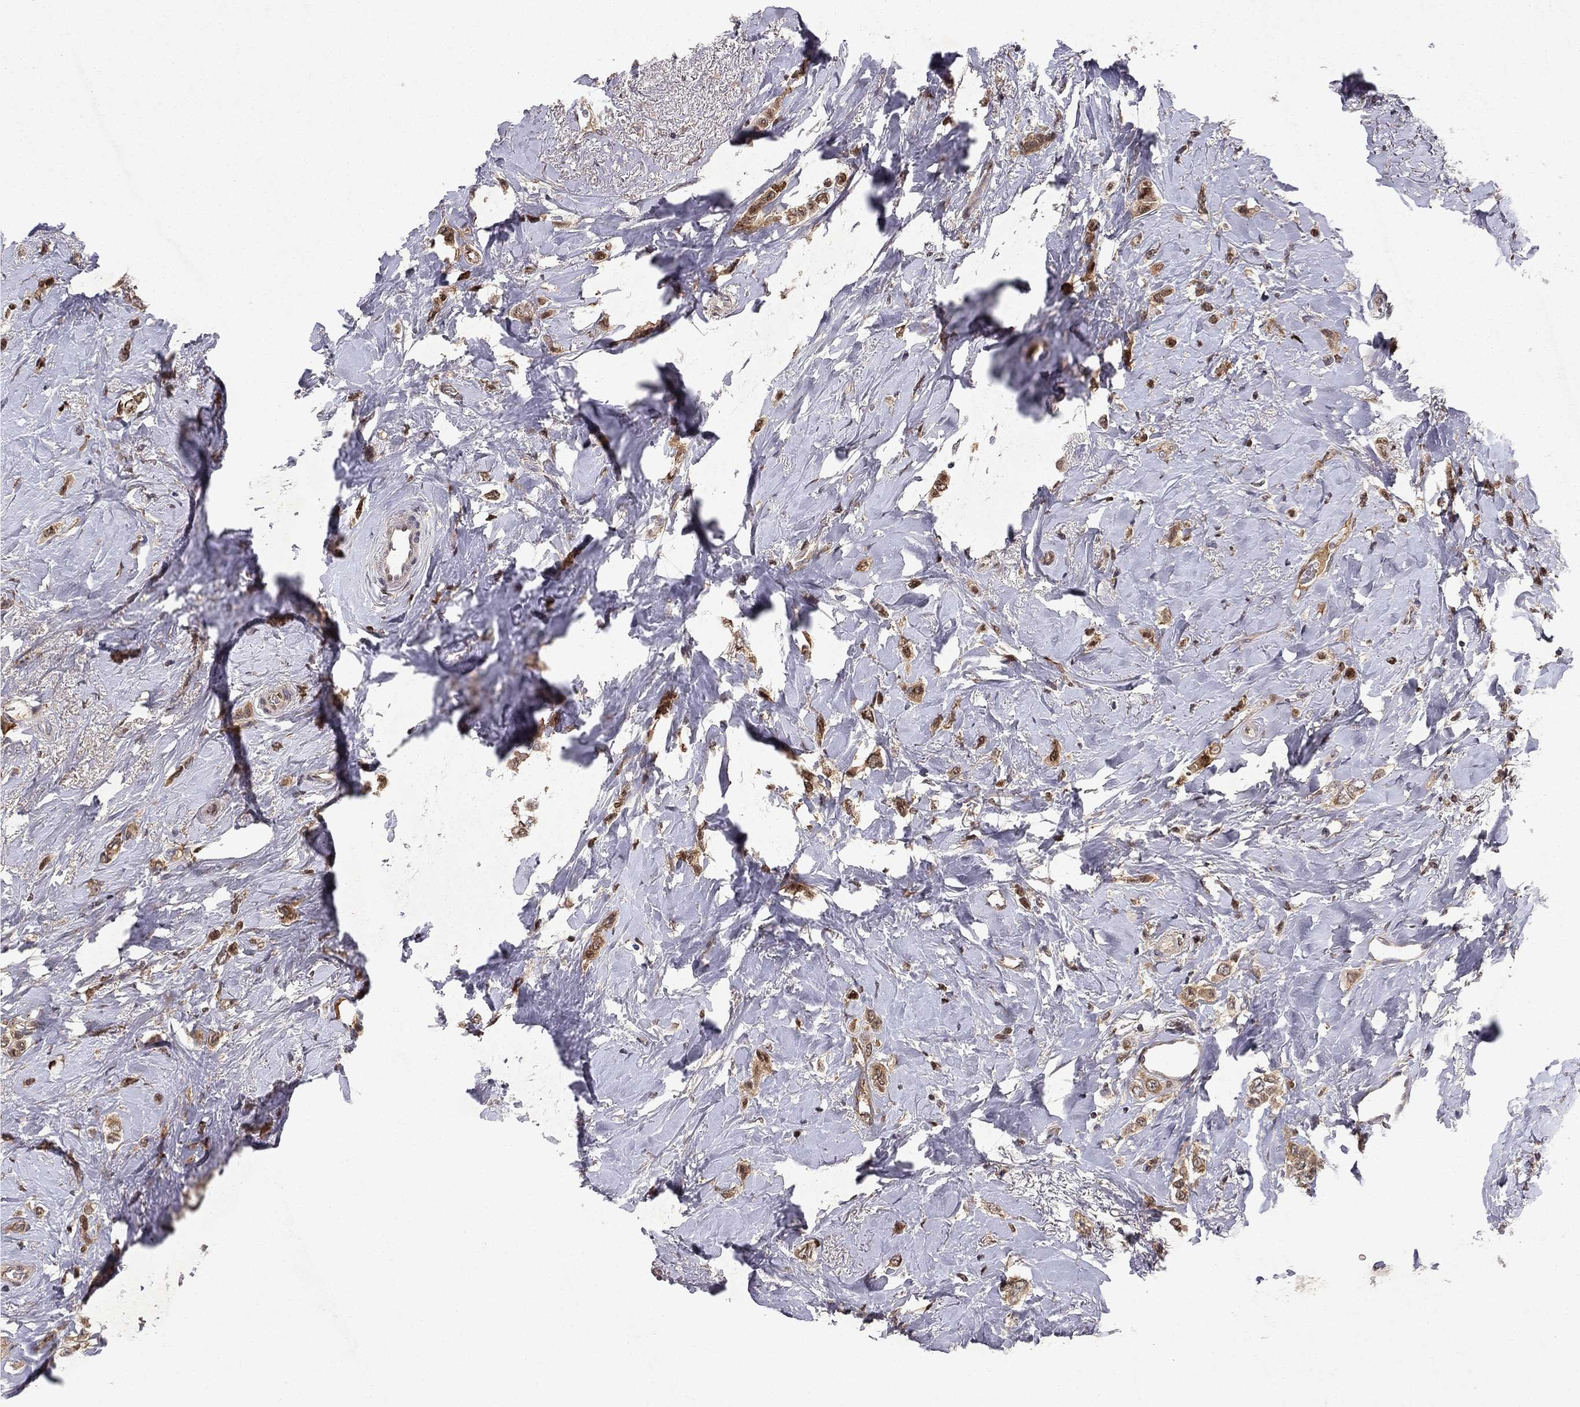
{"staining": {"intensity": "moderate", "quantity": "<25%", "location": "cytoplasmic/membranous"}, "tissue": "breast cancer", "cell_type": "Tumor cells", "image_type": "cancer", "snomed": [{"axis": "morphology", "description": "Lobular carcinoma"}, {"axis": "topography", "description": "Breast"}], "caption": "DAB (3,3'-diaminobenzidine) immunohistochemical staining of human breast cancer (lobular carcinoma) demonstrates moderate cytoplasmic/membranous protein staining in about <25% of tumor cells.", "gene": "CRTC1", "patient": {"sex": "female", "age": 66}}